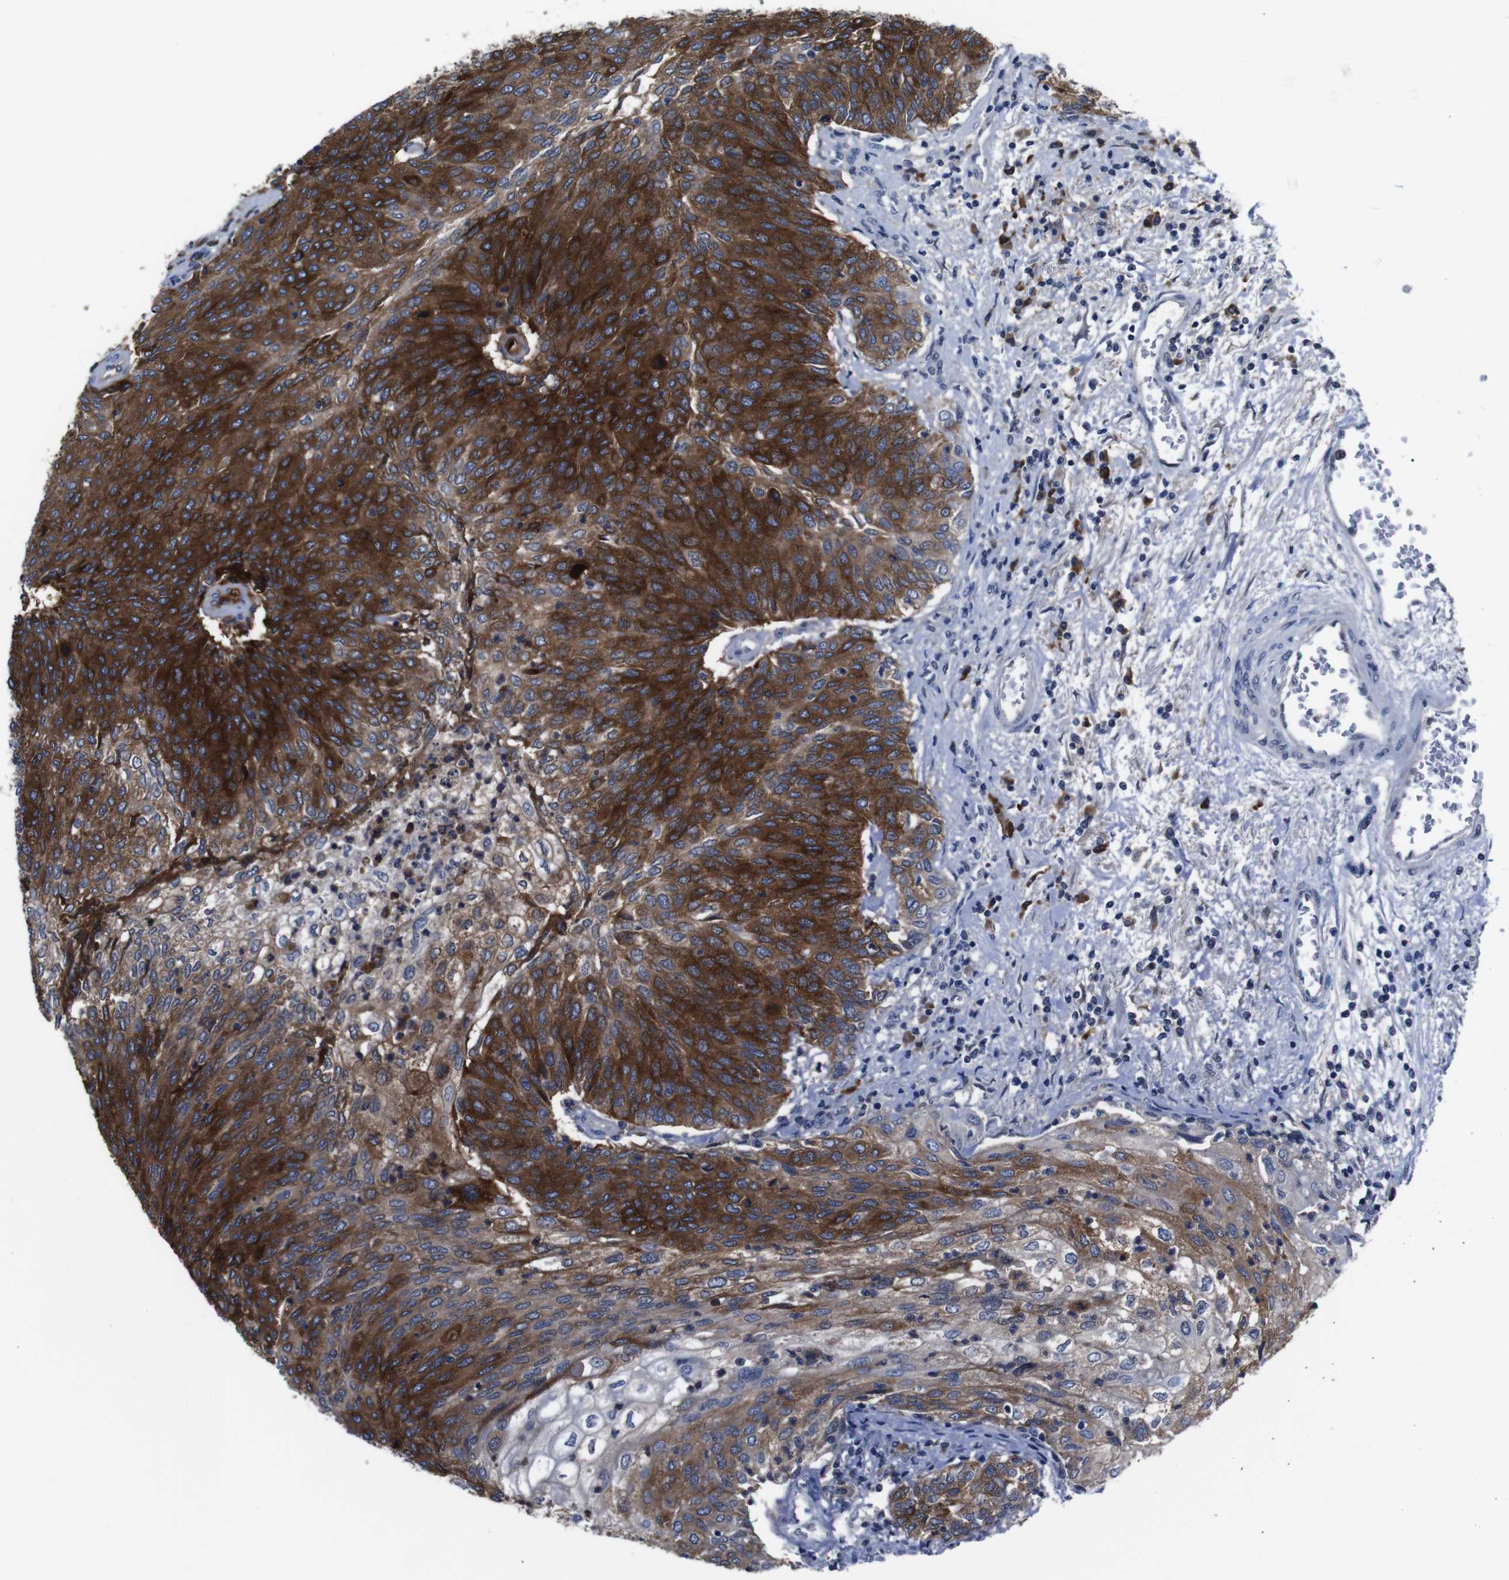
{"staining": {"intensity": "strong", "quantity": ">75%", "location": "cytoplasmic/membranous"}, "tissue": "urothelial cancer", "cell_type": "Tumor cells", "image_type": "cancer", "snomed": [{"axis": "morphology", "description": "Urothelial carcinoma, Low grade"}, {"axis": "topography", "description": "Urinary bladder"}], "caption": "An immunohistochemistry (IHC) photomicrograph of neoplastic tissue is shown. Protein staining in brown labels strong cytoplasmic/membranous positivity in urothelial cancer within tumor cells.", "gene": "SEMA4B", "patient": {"sex": "female", "age": 79}}